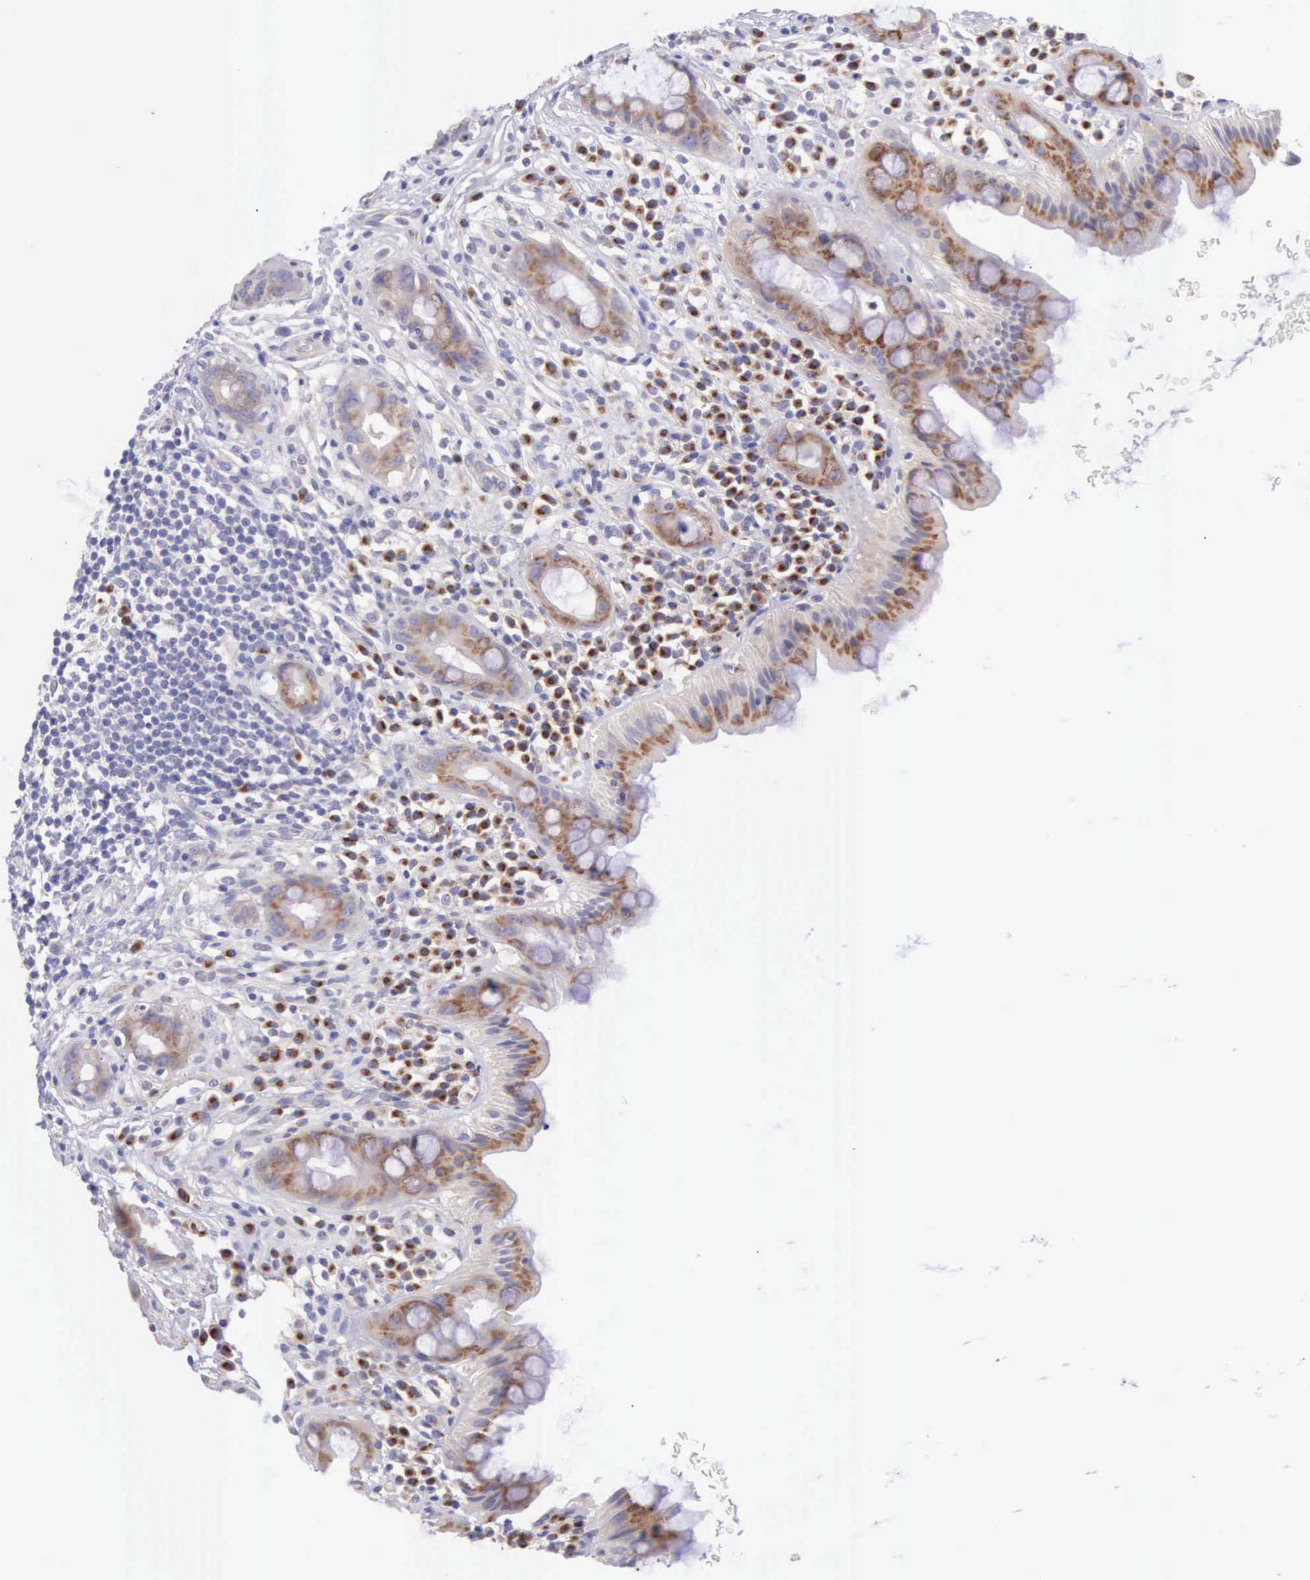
{"staining": {"intensity": "moderate", "quantity": ">75%", "location": "cytoplasmic/membranous"}, "tissue": "rectum", "cell_type": "Glandular cells", "image_type": "normal", "snomed": [{"axis": "morphology", "description": "Normal tissue, NOS"}, {"axis": "topography", "description": "Rectum"}], "caption": "Immunohistochemistry of unremarkable human rectum demonstrates medium levels of moderate cytoplasmic/membranous positivity in approximately >75% of glandular cells. (DAB (3,3'-diaminobenzidine) = brown stain, brightfield microscopy at high magnification).", "gene": "ARFGAP3", "patient": {"sex": "male", "age": 65}}